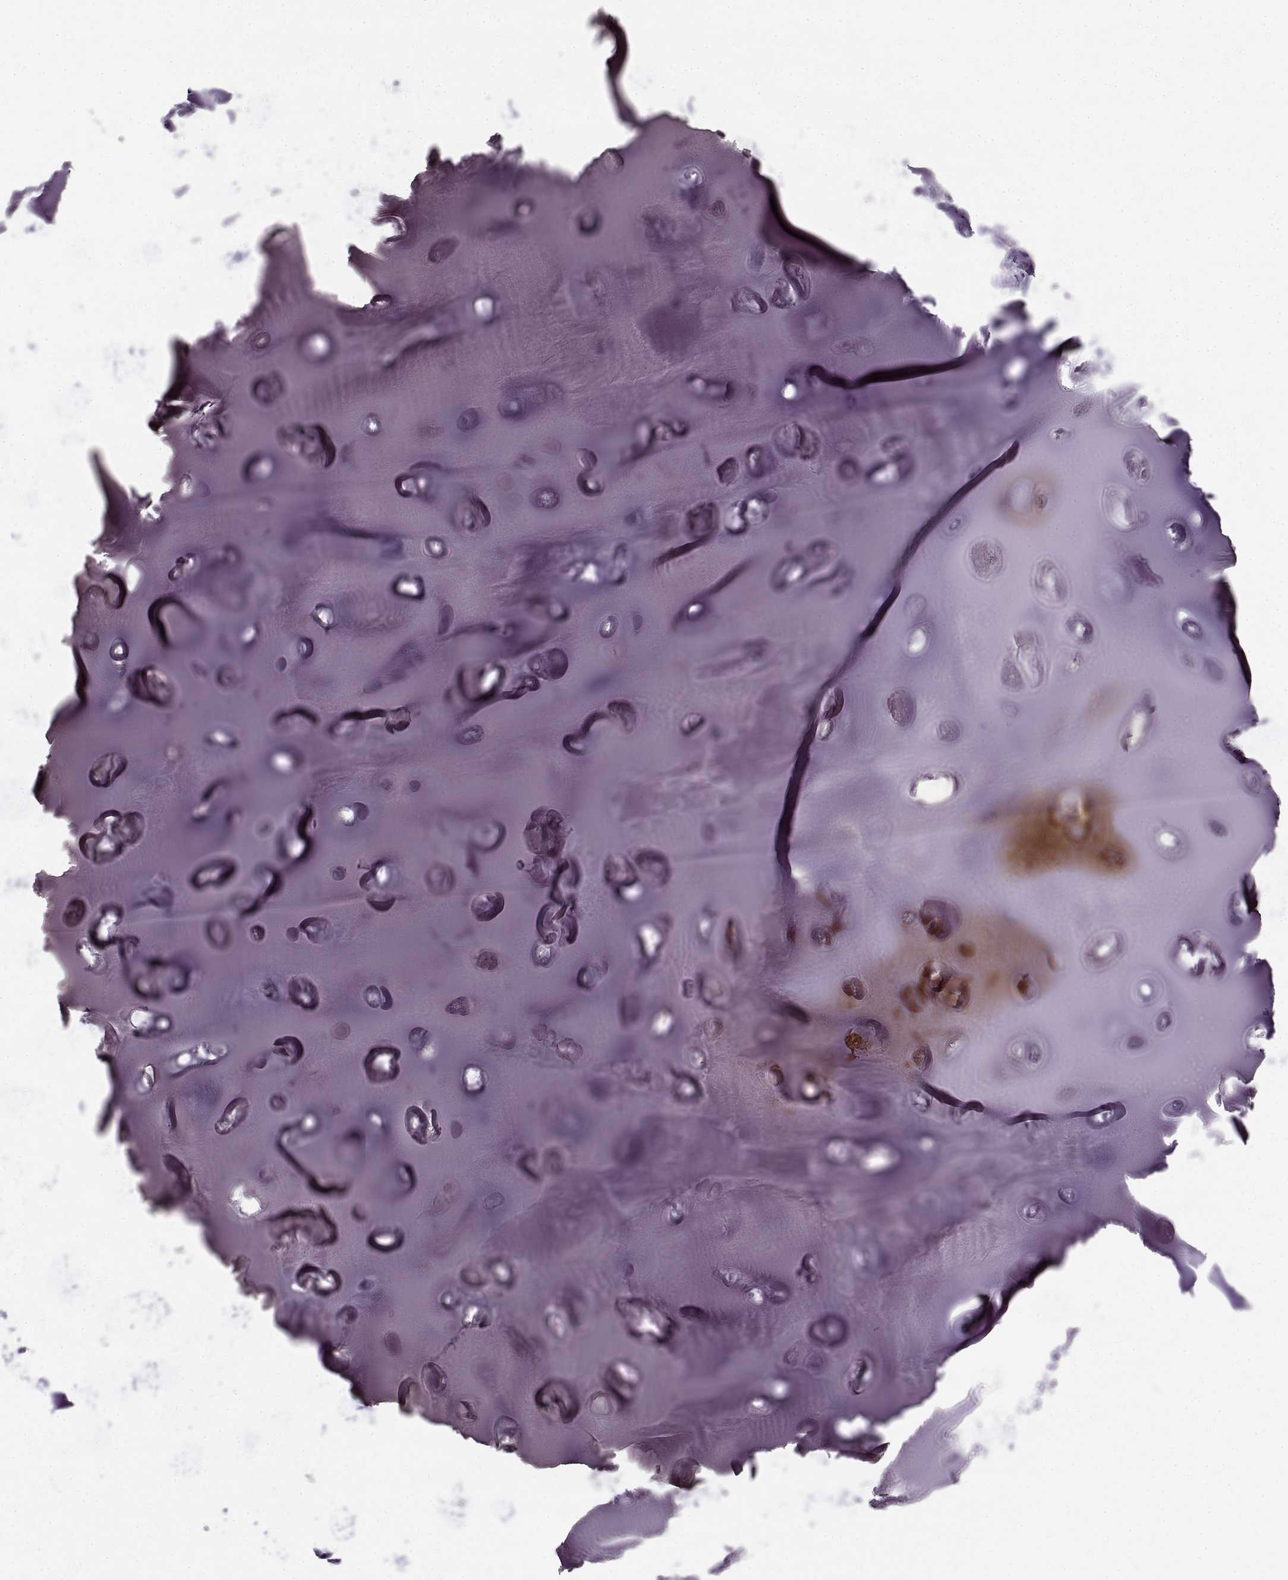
{"staining": {"intensity": "negative", "quantity": "none", "location": "none"}, "tissue": "soft tissue", "cell_type": "Chondrocytes", "image_type": "normal", "snomed": [{"axis": "morphology", "description": "Normal tissue, NOS"}, {"axis": "morphology", "description": "Squamous cell carcinoma, NOS"}, {"axis": "topography", "description": "Cartilage tissue"}, {"axis": "topography", "description": "Lung"}], "caption": "Immunohistochemistry (IHC) of unremarkable soft tissue shows no positivity in chondrocytes.", "gene": "SPAG17", "patient": {"sex": "male", "age": 66}}